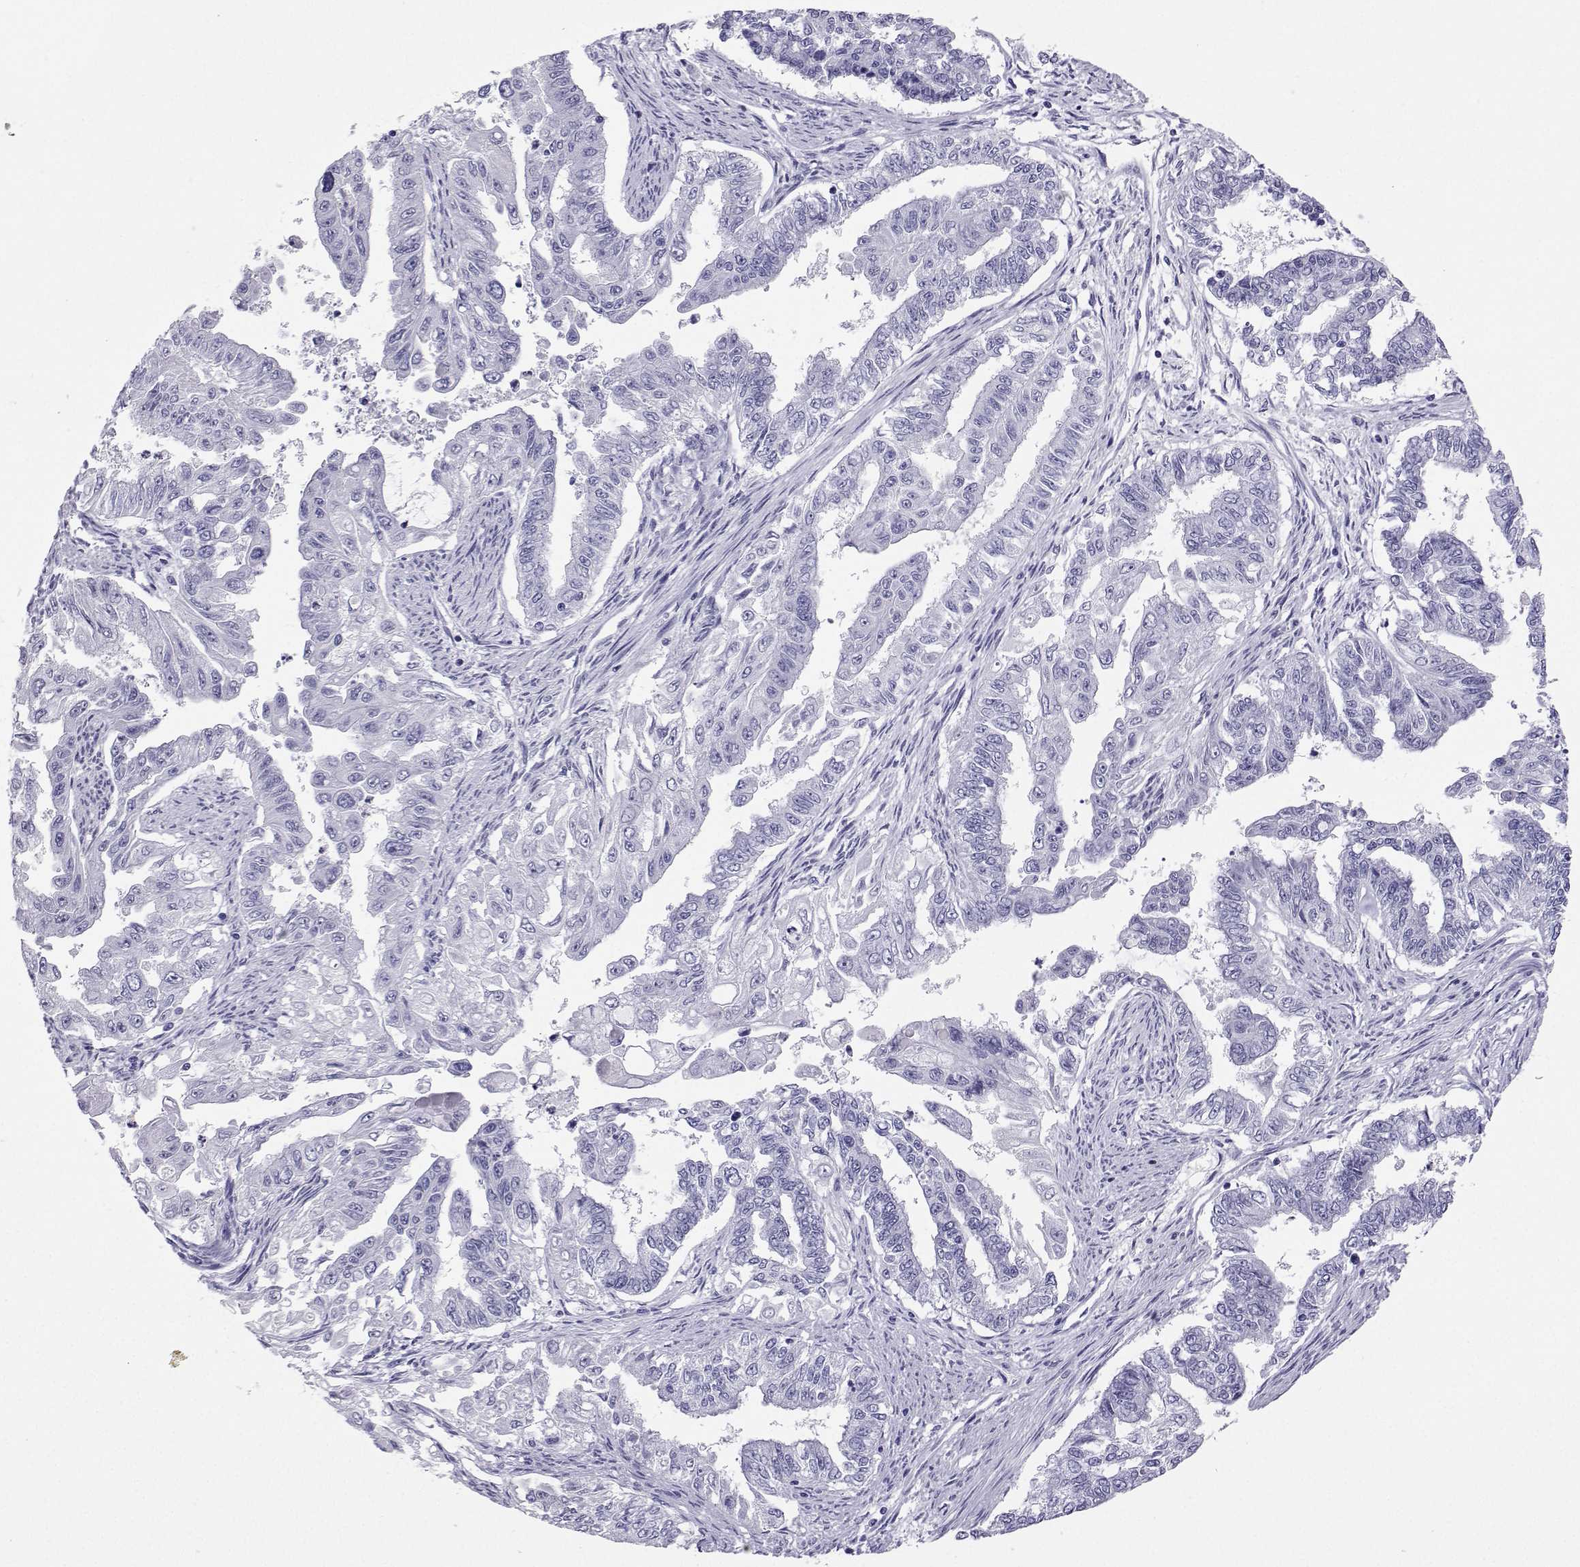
{"staining": {"intensity": "negative", "quantity": "none", "location": "none"}, "tissue": "endometrial cancer", "cell_type": "Tumor cells", "image_type": "cancer", "snomed": [{"axis": "morphology", "description": "Adenocarcinoma, NOS"}, {"axis": "topography", "description": "Uterus"}], "caption": "This is an IHC histopathology image of human endometrial adenocarcinoma. There is no expression in tumor cells.", "gene": "PLIN4", "patient": {"sex": "female", "age": 59}}